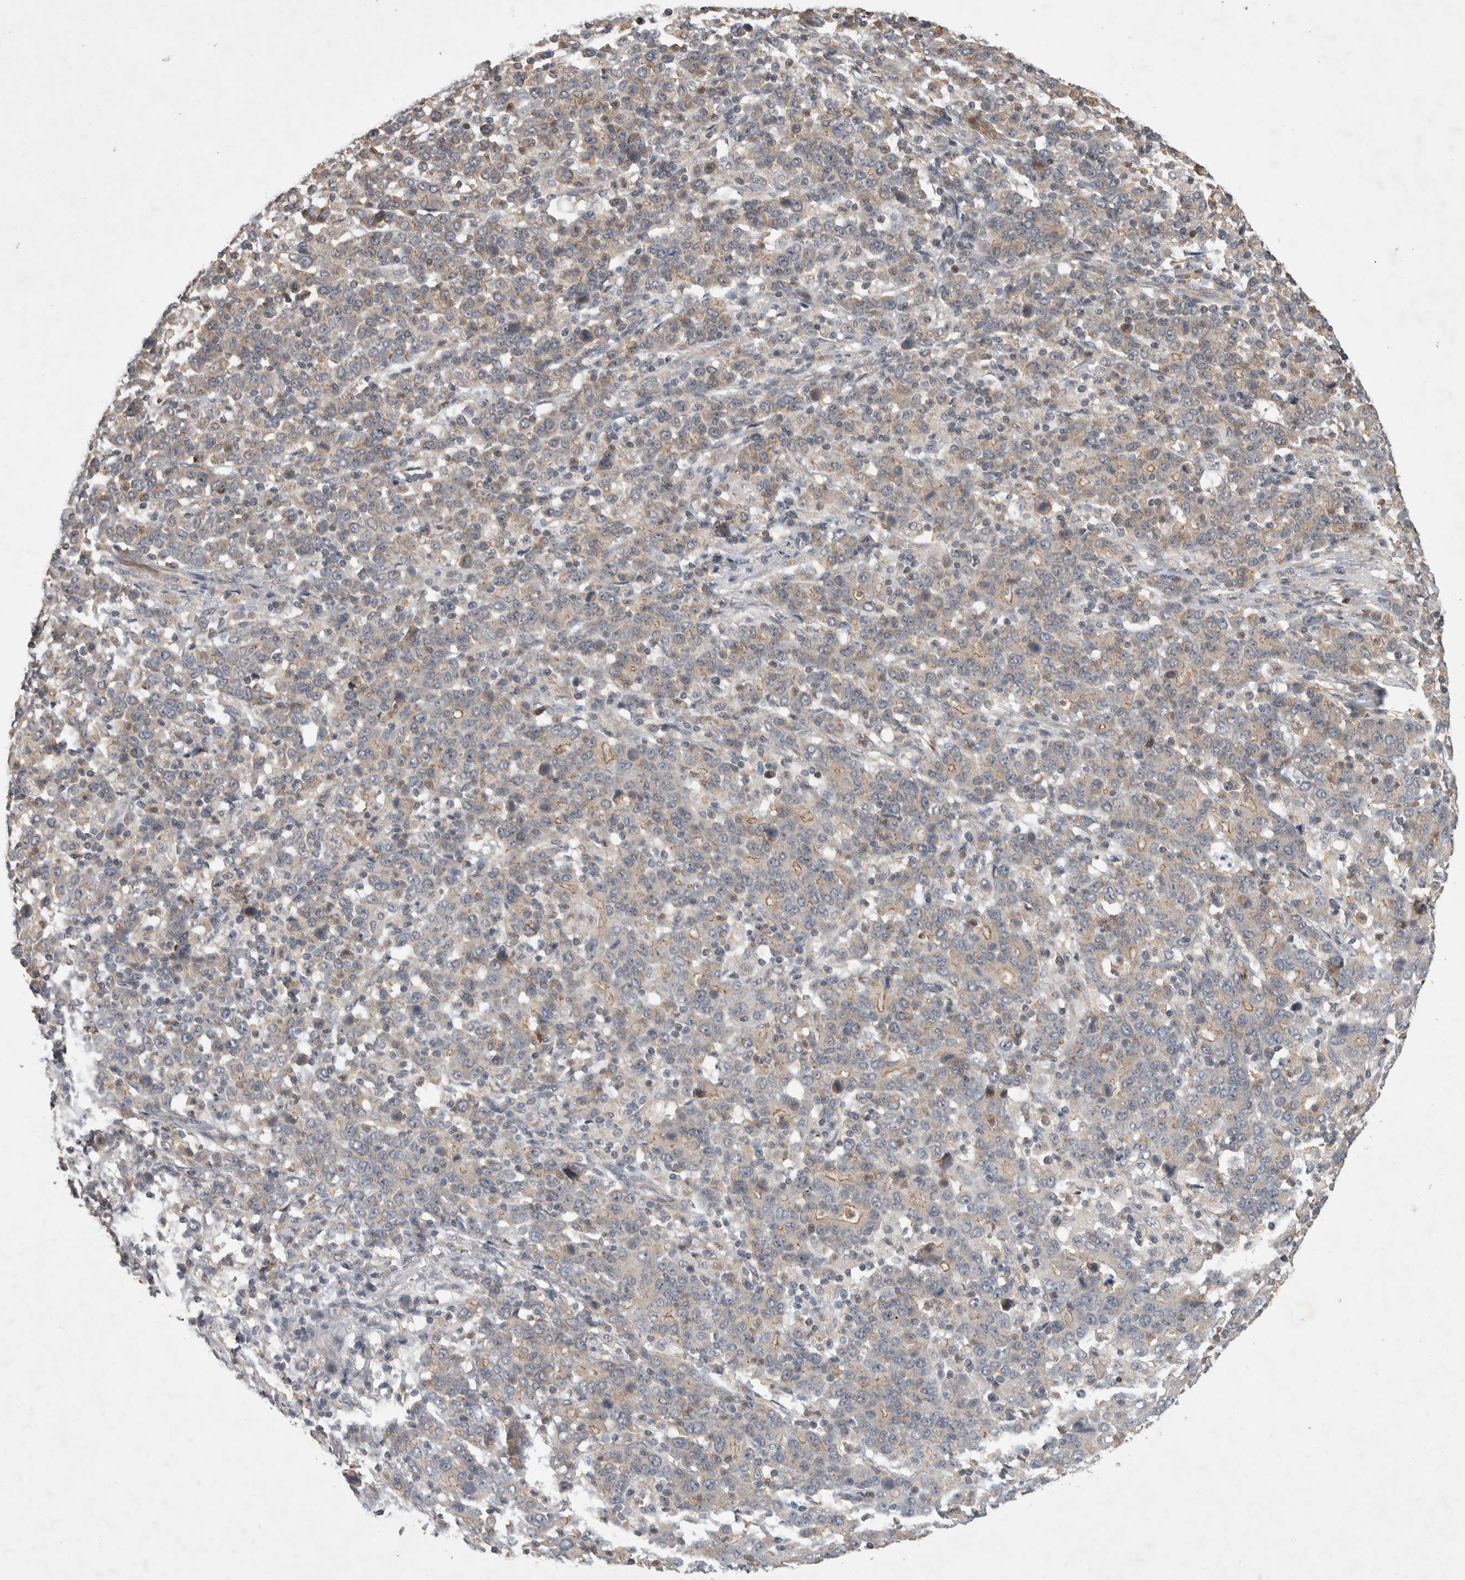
{"staining": {"intensity": "weak", "quantity": "25%-75%", "location": "cytoplasmic/membranous"}, "tissue": "stomach cancer", "cell_type": "Tumor cells", "image_type": "cancer", "snomed": [{"axis": "morphology", "description": "Adenocarcinoma, NOS"}, {"axis": "topography", "description": "Stomach, upper"}], "caption": "Immunohistochemistry of human adenocarcinoma (stomach) demonstrates low levels of weak cytoplasmic/membranous expression in approximately 25%-75% of tumor cells.", "gene": "KCNIP1", "patient": {"sex": "male", "age": 69}}